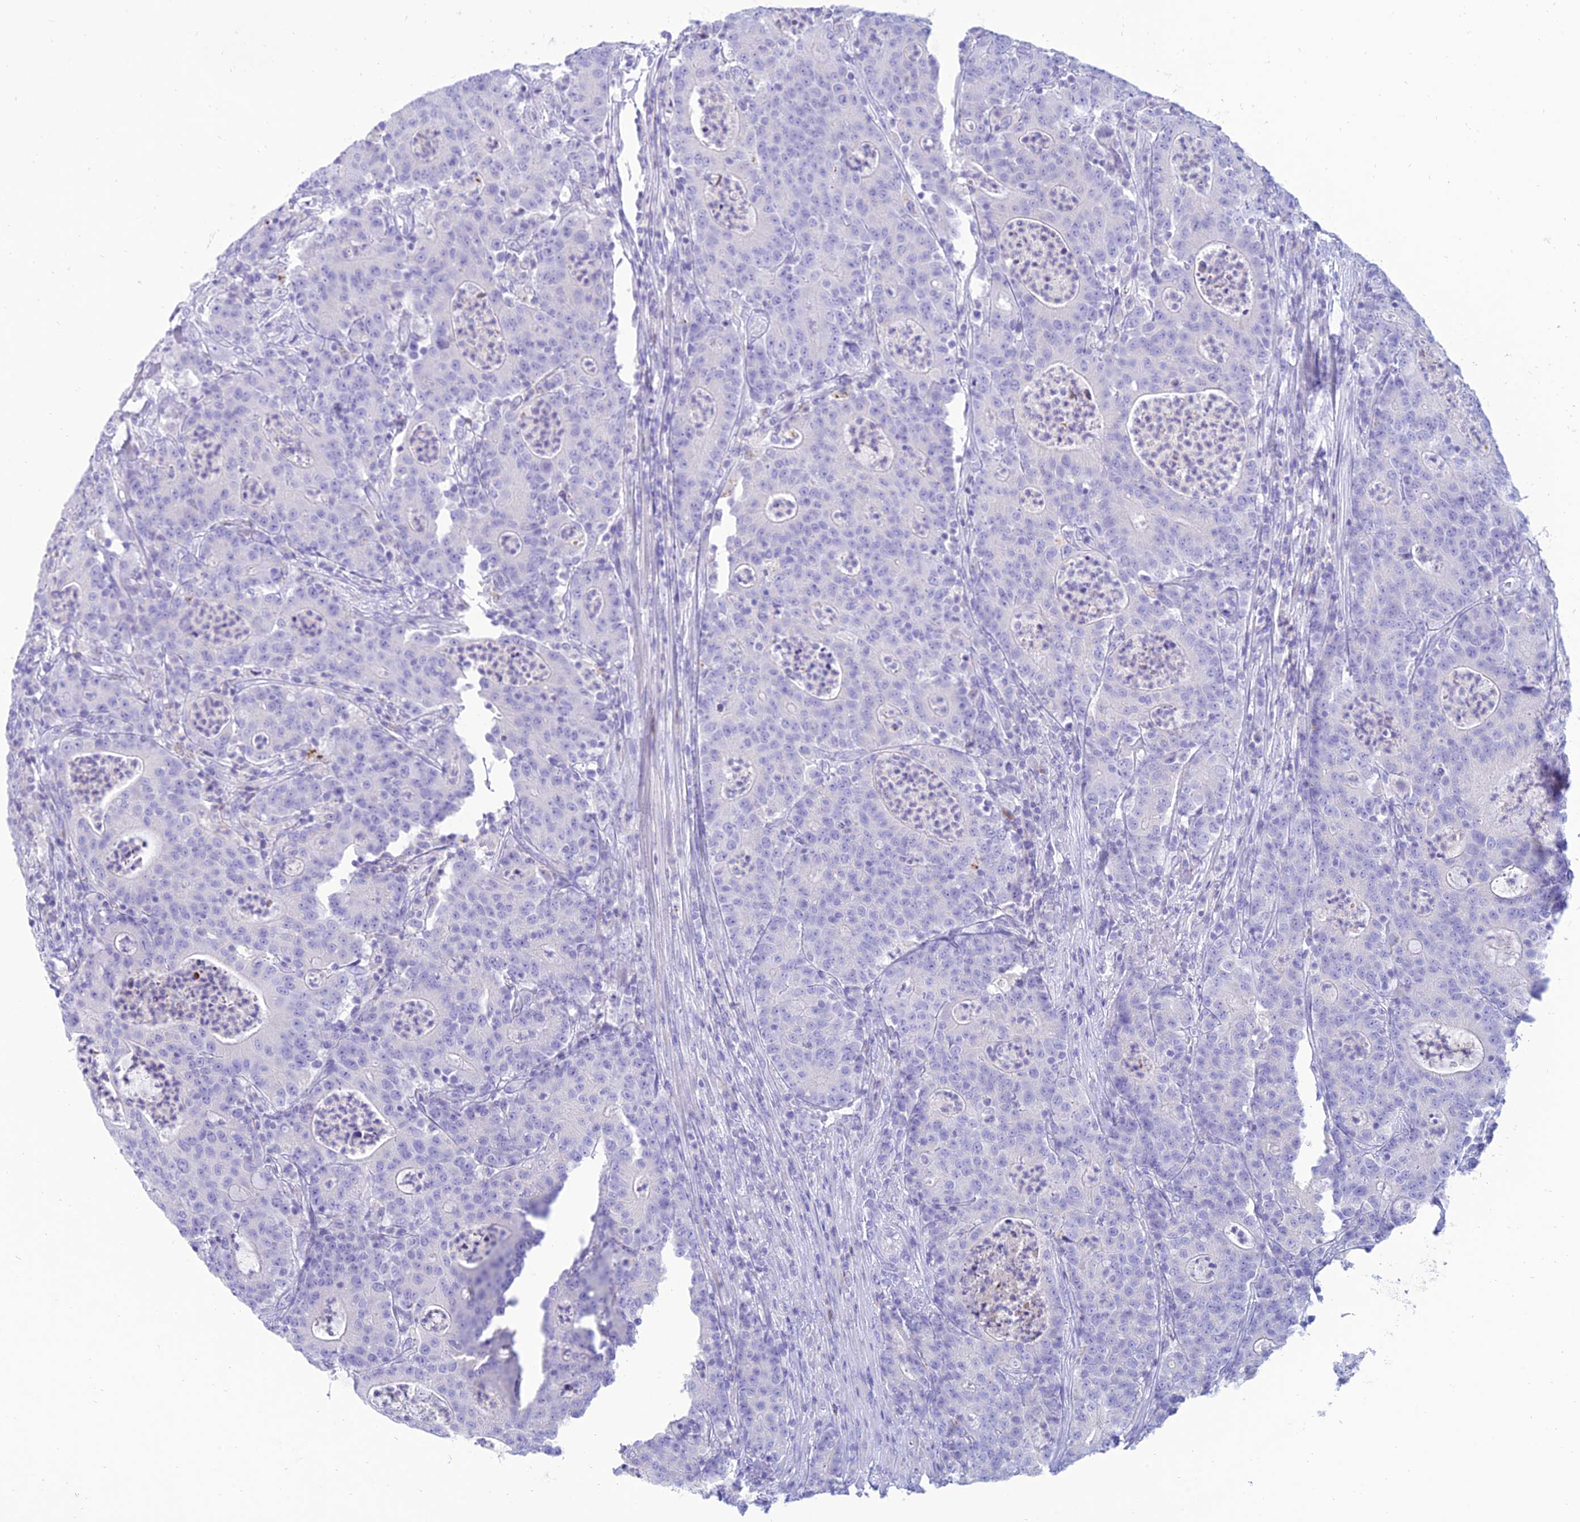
{"staining": {"intensity": "negative", "quantity": "none", "location": "none"}, "tissue": "colorectal cancer", "cell_type": "Tumor cells", "image_type": "cancer", "snomed": [{"axis": "morphology", "description": "Adenocarcinoma, NOS"}, {"axis": "topography", "description": "Colon"}], "caption": "Human colorectal cancer stained for a protein using immunohistochemistry shows no expression in tumor cells.", "gene": "MAL2", "patient": {"sex": "male", "age": 83}}